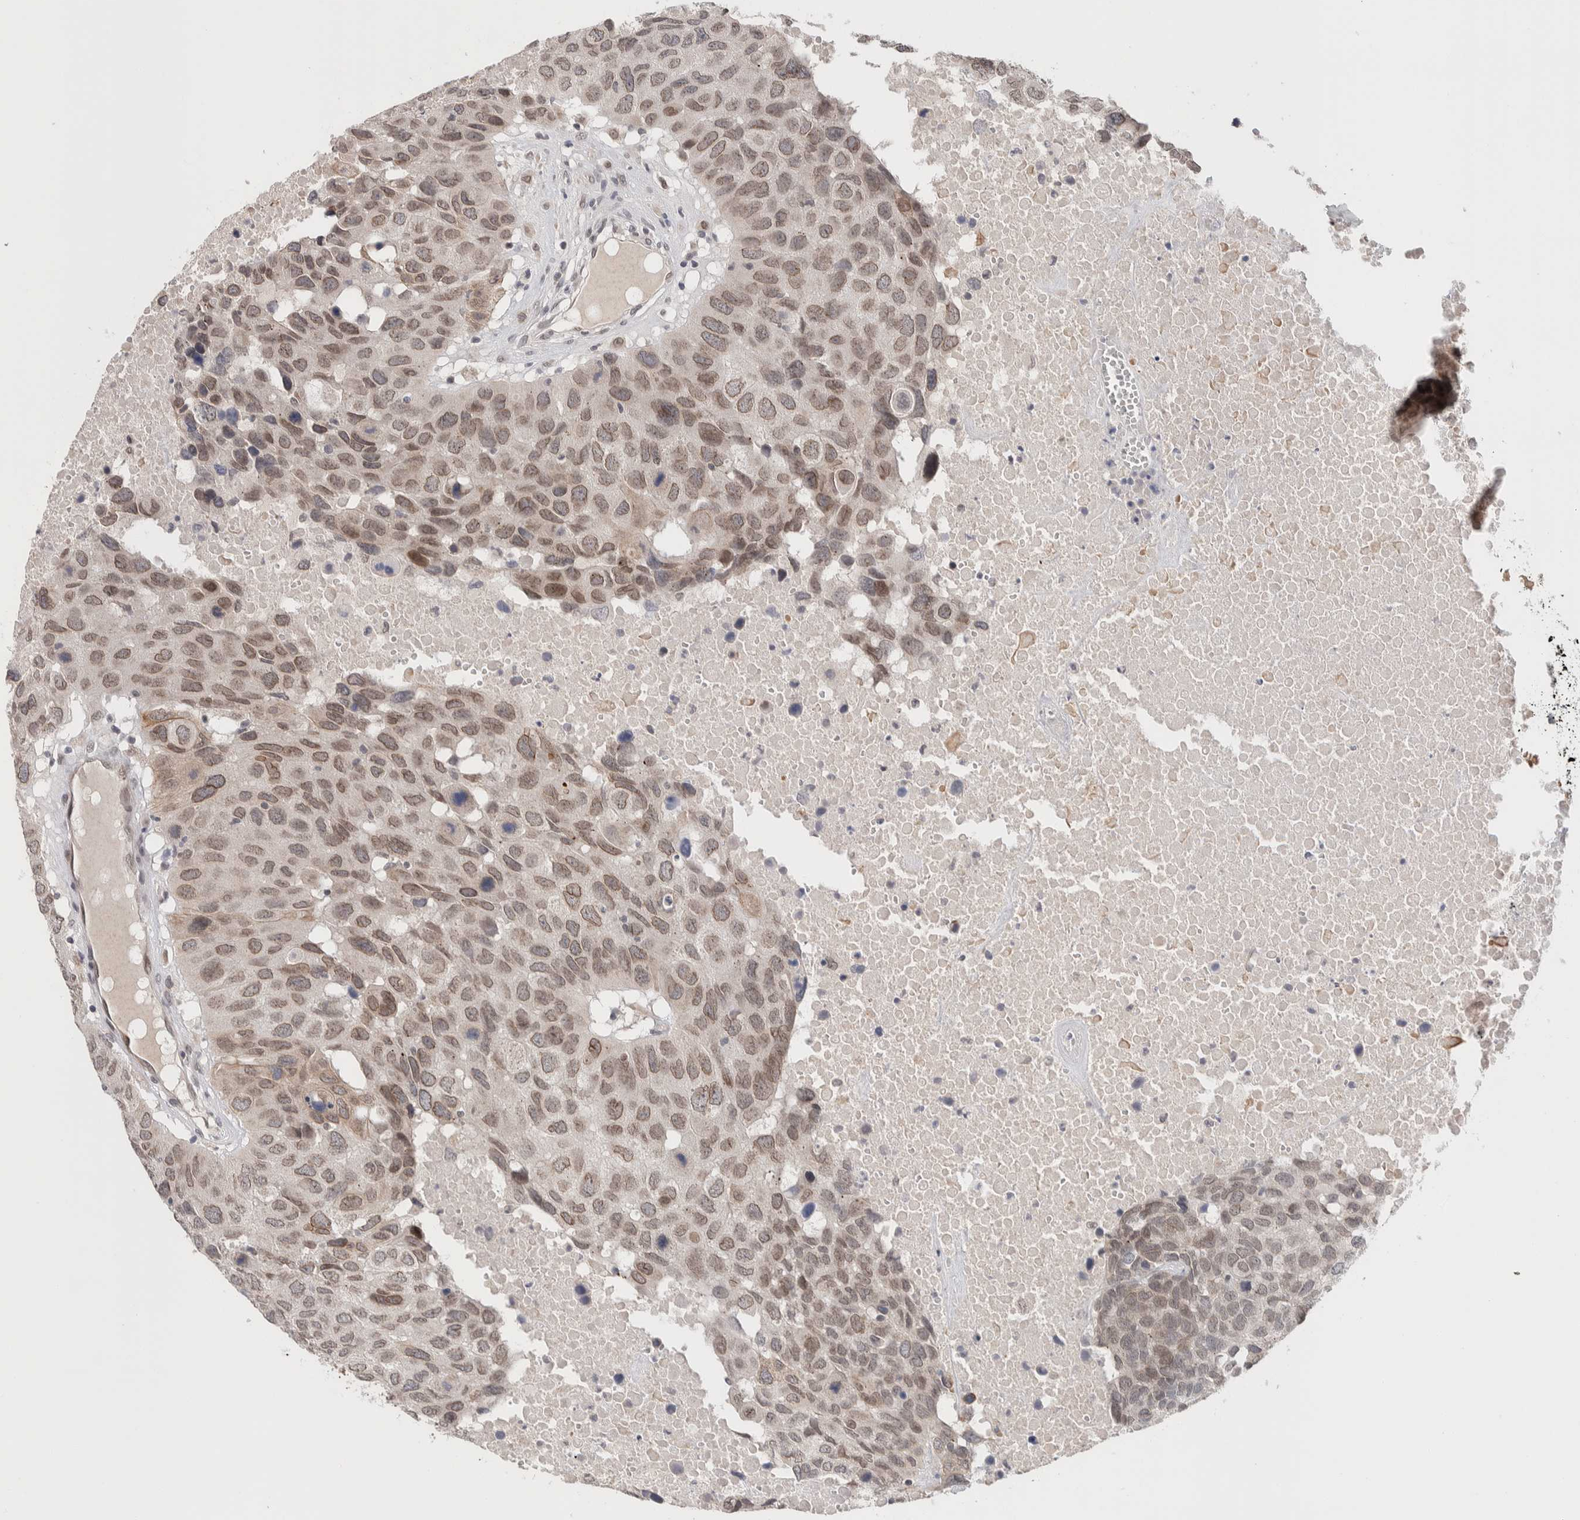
{"staining": {"intensity": "weak", "quantity": ">75%", "location": "cytoplasmic/membranous,nuclear"}, "tissue": "head and neck cancer", "cell_type": "Tumor cells", "image_type": "cancer", "snomed": [{"axis": "morphology", "description": "Squamous cell carcinoma, NOS"}, {"axis": "topography", "description": "Head-Neck"}], "caption": "A micrograph of human head and neck cancer stained for a protein displays weak cytoplasmic/membranous and nuclear brown staining in tumor cells.", "gene": "CRAT", "patient": {"sex": "male", "age": 66}}